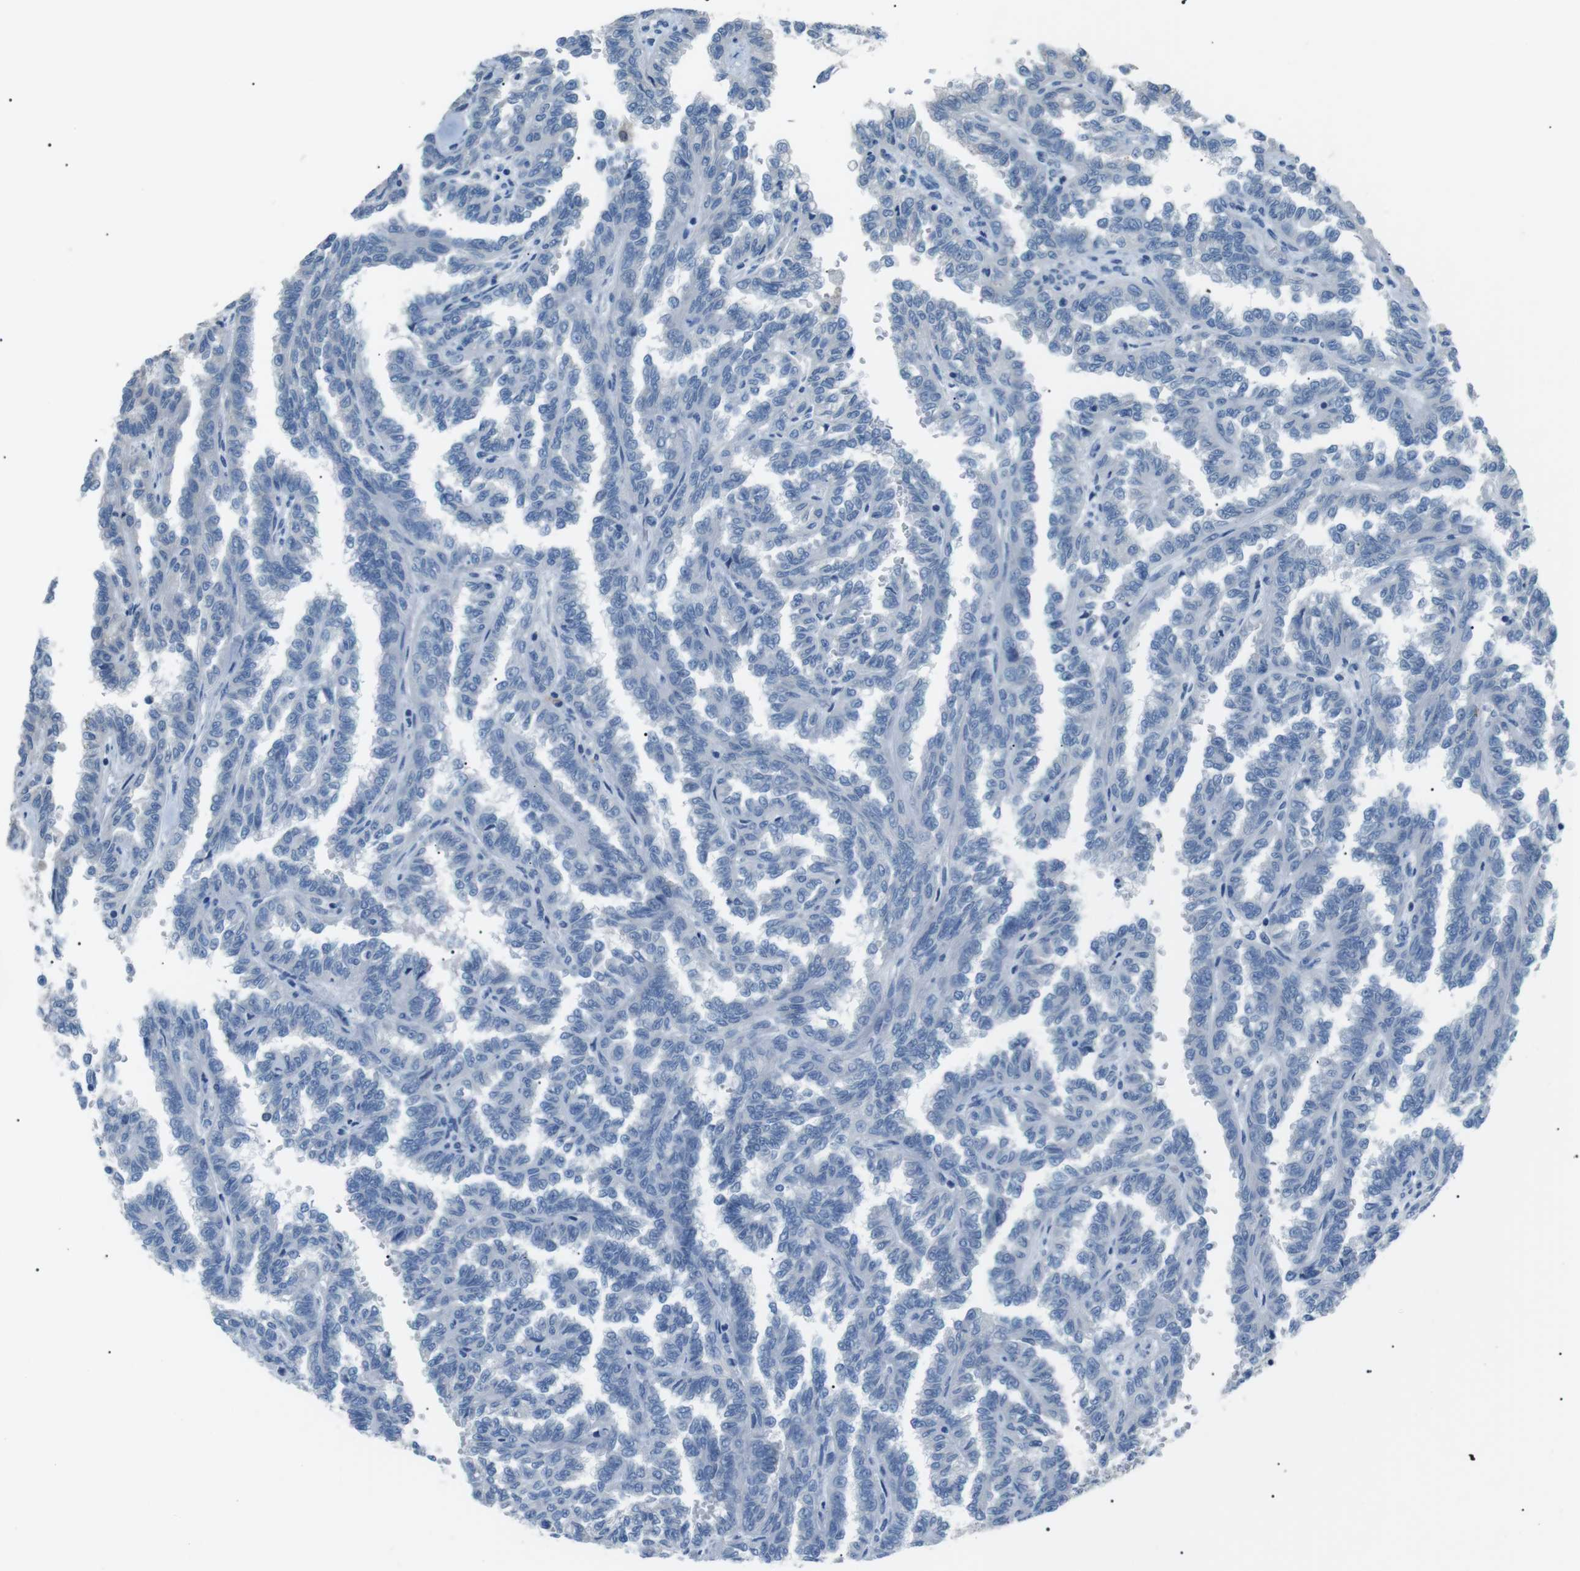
{"staining": {"intensity": "negative", "quantity": "none", "location": "none"}, "tissue": "renal cancer", "cell_type": "Tumor cells", "image_type": "cancer", "snomed": [{"axis": "morphology", "description": "Inflammation, NOS"}, {"axis": "morphology", "description": "Adenocarcinoma, NOS"}, {"axis": "topography", "description": "Kidney"}], "caption": "Renal cancer was stained to show a protein in brown. There is no significant staining in tumor cells. (DAB (3,3'-diaminobenzidine) IHC, high magnification).", "gene": "CDH26", "patient": {"sex": "male", "age": 68}}